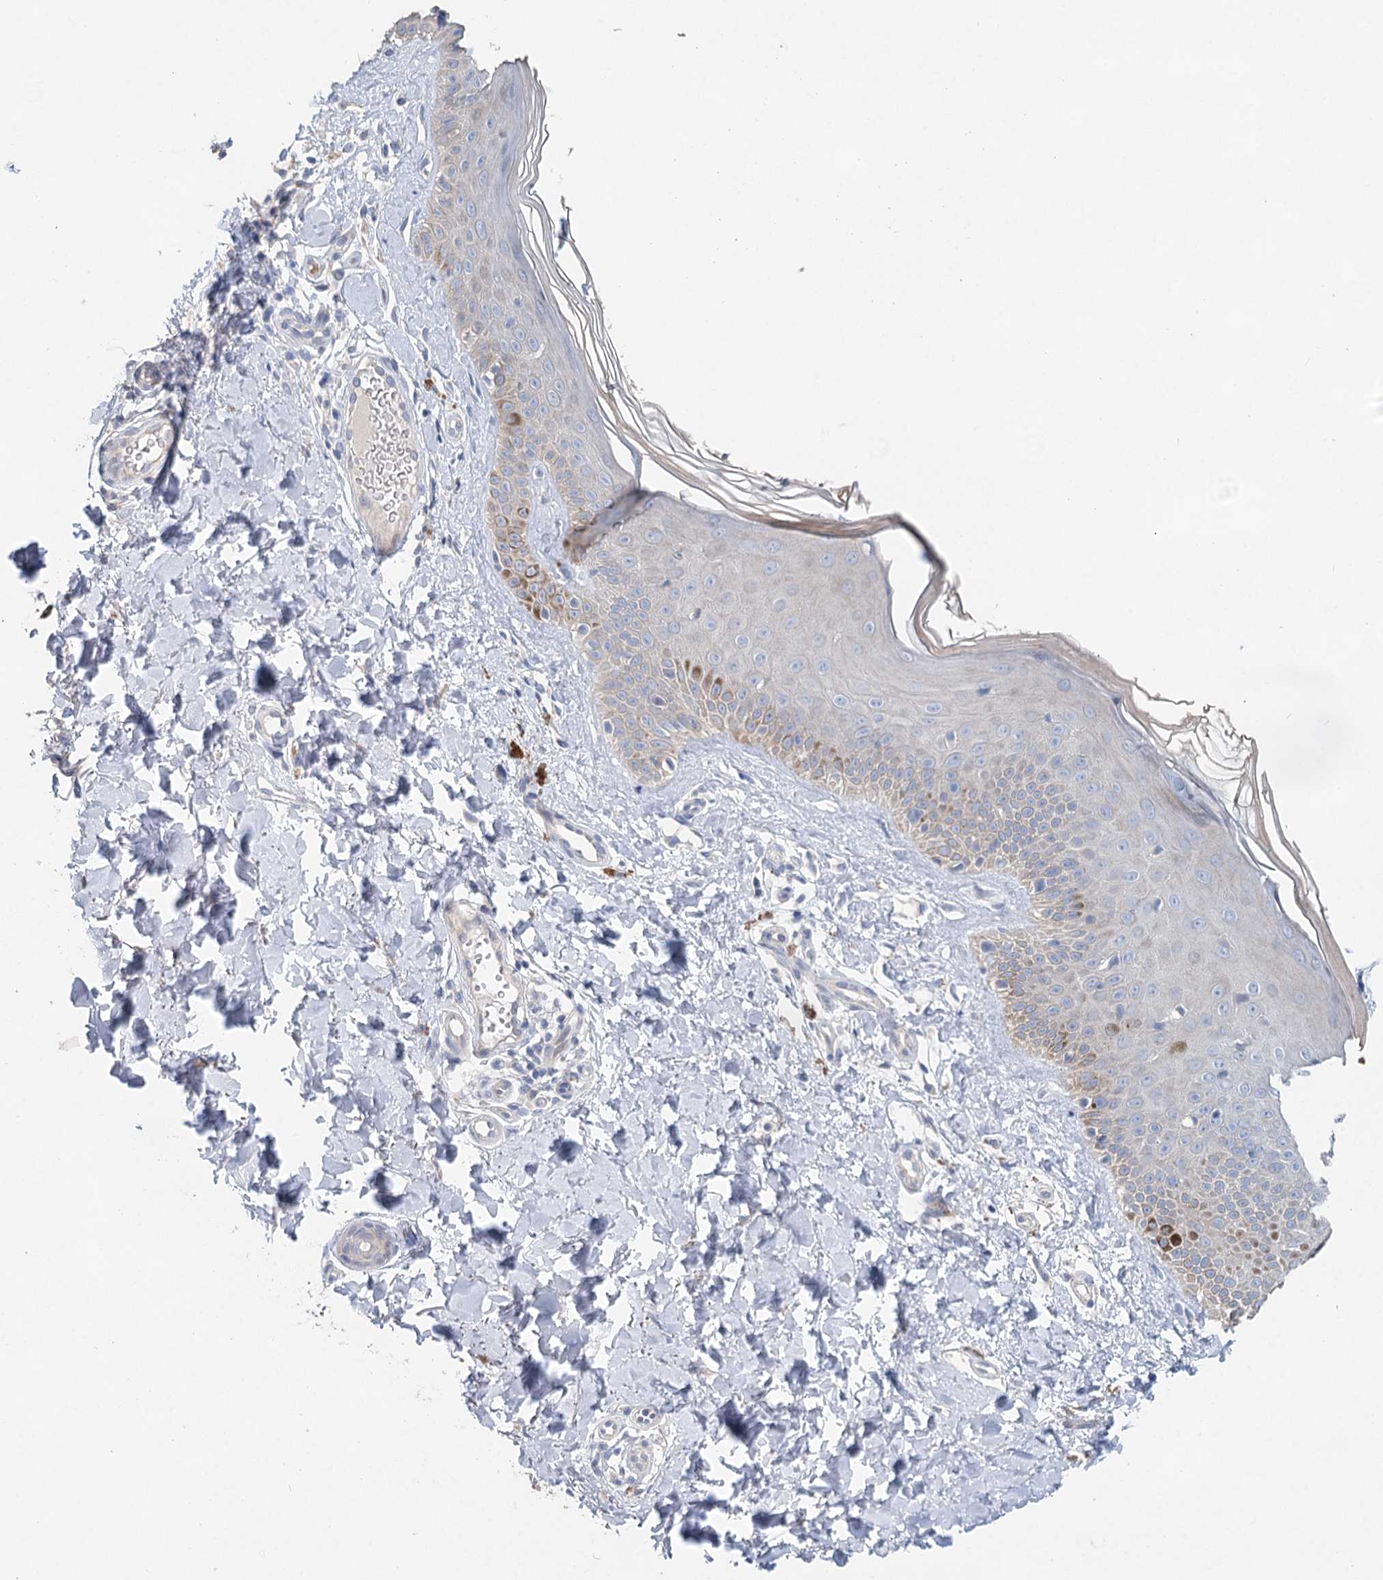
{"staining": {"intensity": "negative", "quantity": "none", "location": "none"}, "tissue": "skin", "cell_type": "Fibroblasts", "image_type": "normal", "snomed": [{"axis": "morphology", "description": "Normal tissue, NOS"}, {"axis": "topography", "description": "Skin"}], "caption": "Immunohistochemical staining of benign human skin reveals no significant staining in fibroblasts. The staining was performed using DAB (3,3'-diaminobenzidine) to visualize the protein expression in brown, while the nuclei were stained in blue with hematoxylin (Magnification: 20x).", "gene": "MYL6B", "patient": {"sex": "male", "age": 52}}